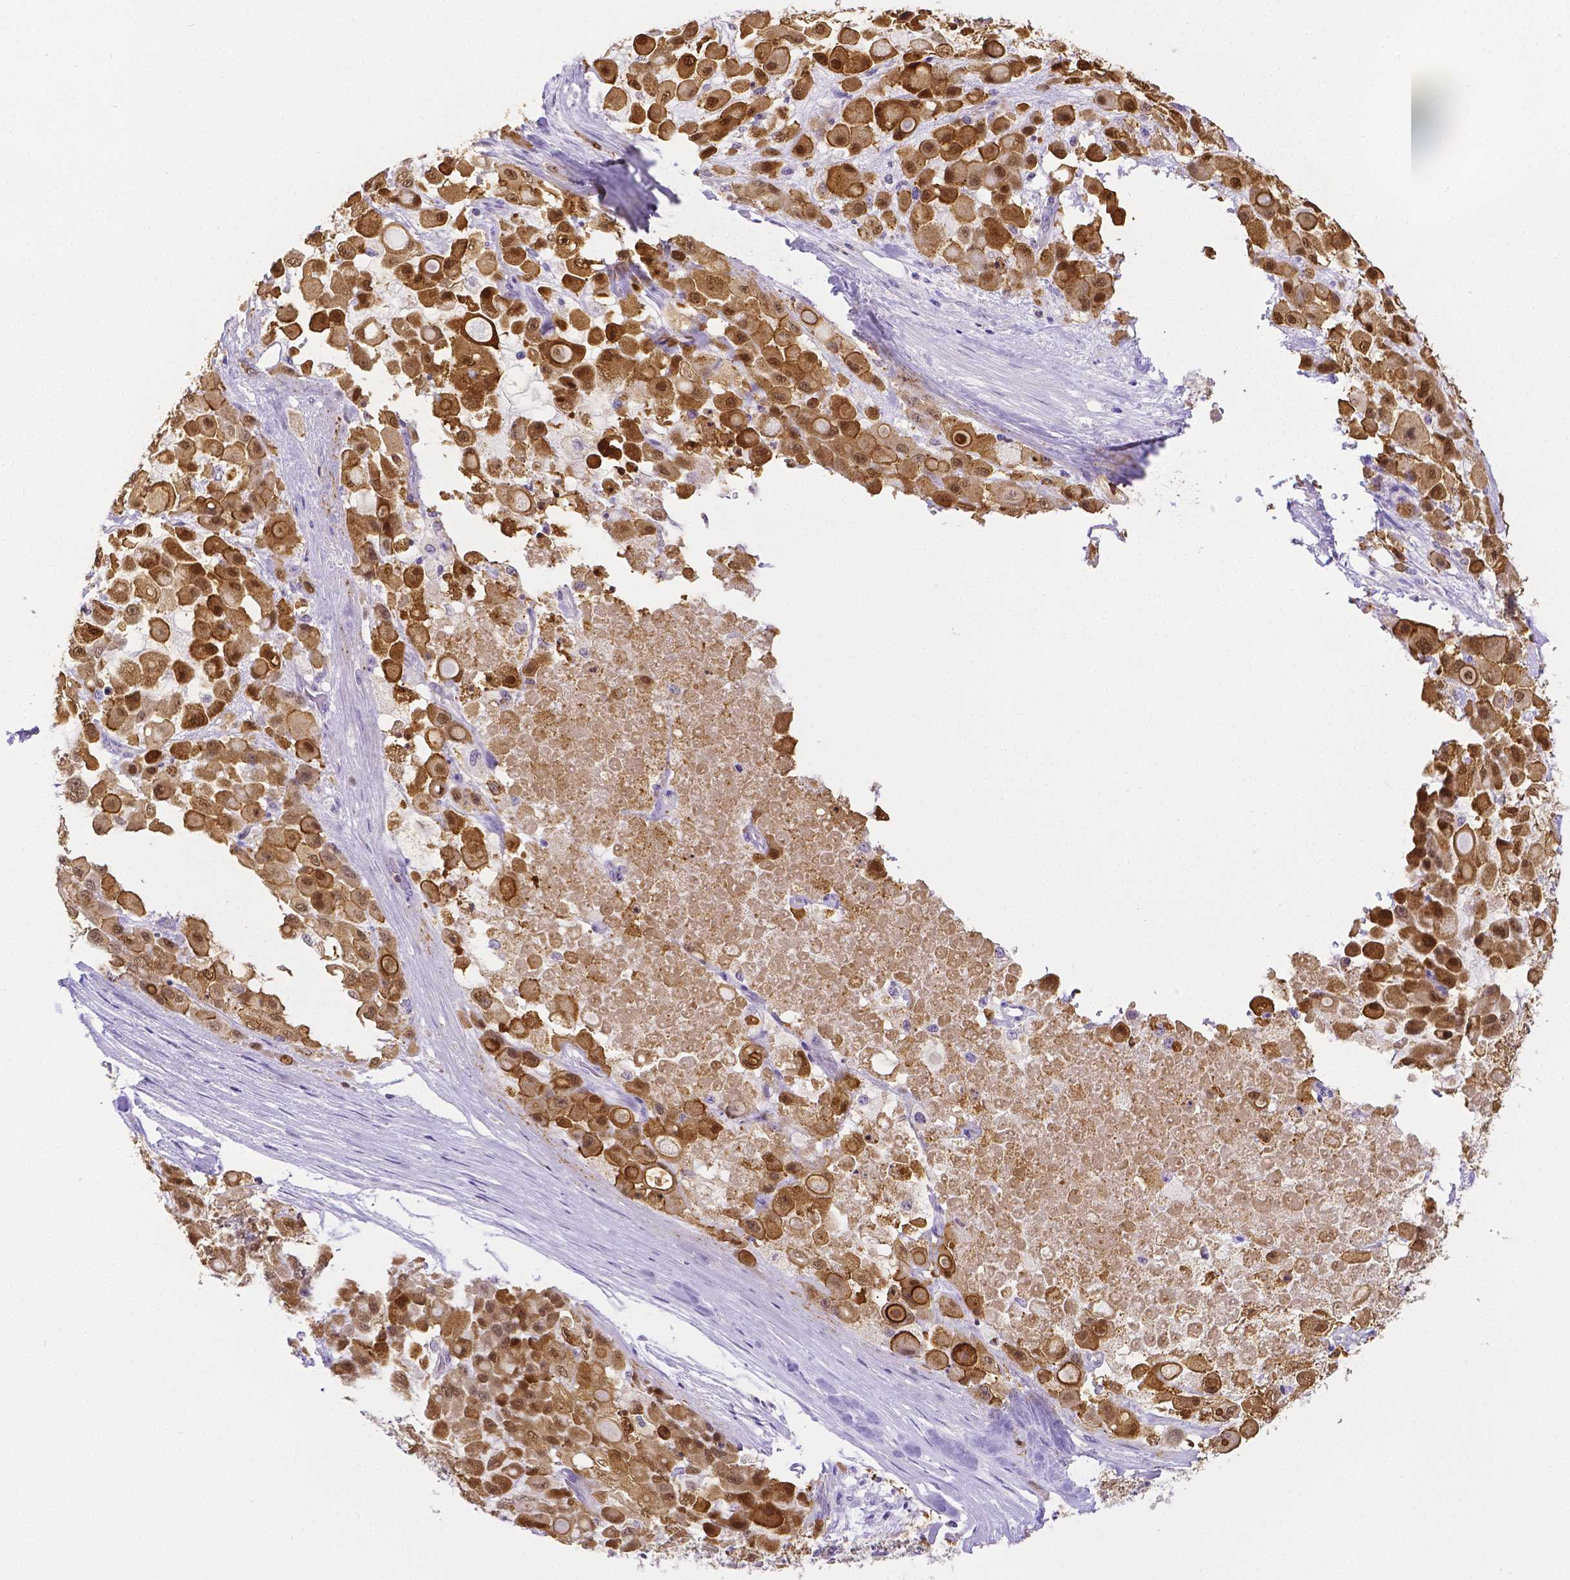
{"staining": {"intensity": "strong", "quantity": ">75%", "location": "cytoplasmic/membranous,nuclear"}, "tissue": "stomach cancer", "cell_type": "Tumor cells", "image_type": "cancer", "snomed": [{"axis": "morphology", "description": "Adenocarcinoma, NOS"}, {"axis": "topography", "description": "Stomach"}], "caption": "Immunohistochemical staining of stomach cancer exhibits high levels of strong cytoplasmic/membranous and nuclear protein expression in about >75% of tumor cells.", "gene": "NXPH2", "patient": {"sex": "female", "age": 76}}